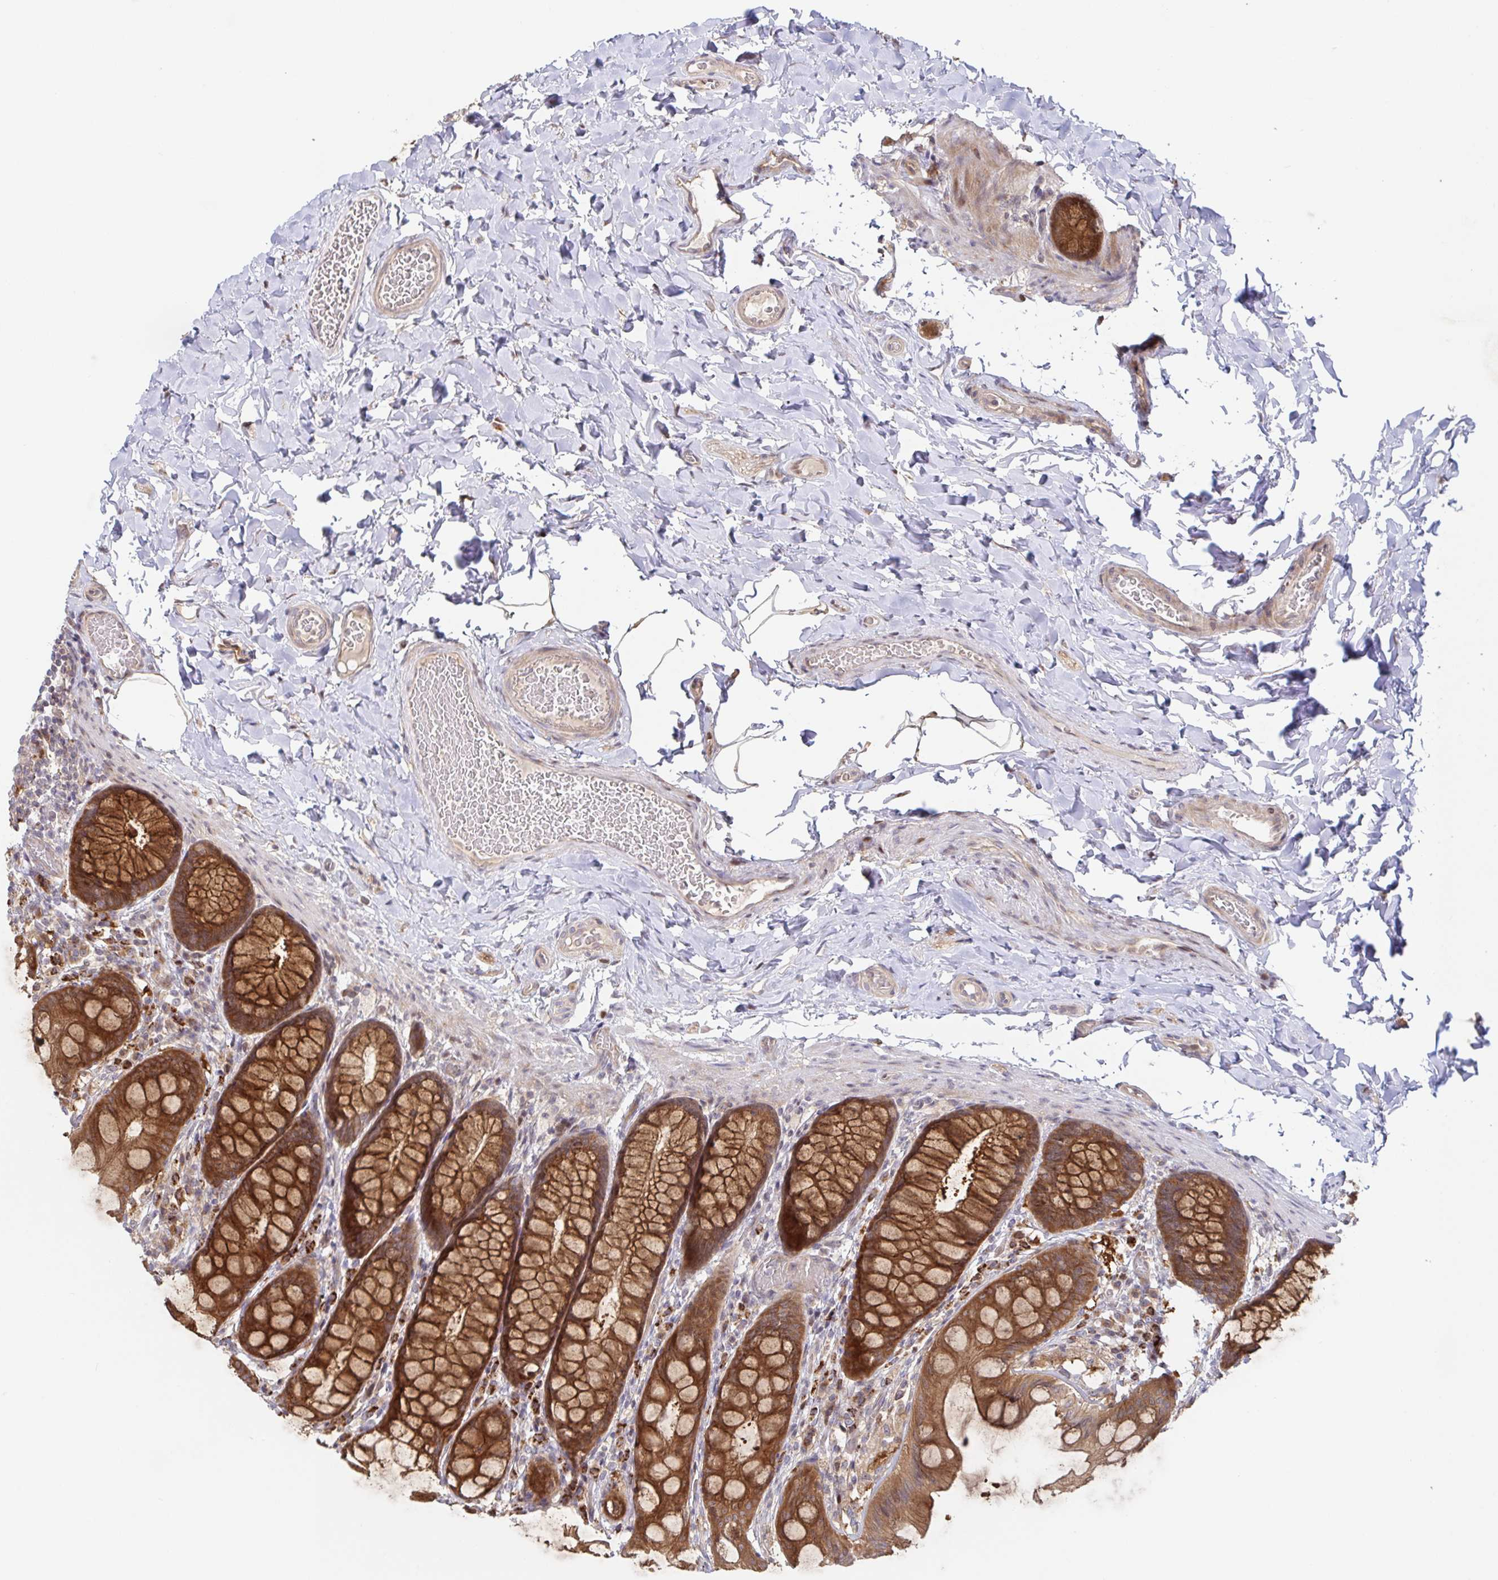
{"staining": {"intensity": "weak", "quantity": ">75%", "location": "cytoplasmic/membranous"}, "tissue": "colon", "cell_type": "Endothelial cells", "image_type": "normal", "snomed": [{"axis": "morphology", "description": "Normal tissue, NOS"}, {"axis": "topography", "description": "Colon"}], "caption": "DAB (3,3'-diaminobenzidine) immunohistochemical staining of unremarkable colon demonstrates weak cytoplasmic/membranous protein expression in approximately >75% of endothelial cells. (Stains: DAB (3,3'-diaminobenzidine) in brown, nuclei in blue, Microscopy: brightfield microscopy at high magnification).", "gene": "AACS", "patient": {"sex": "male", "age": 47}}